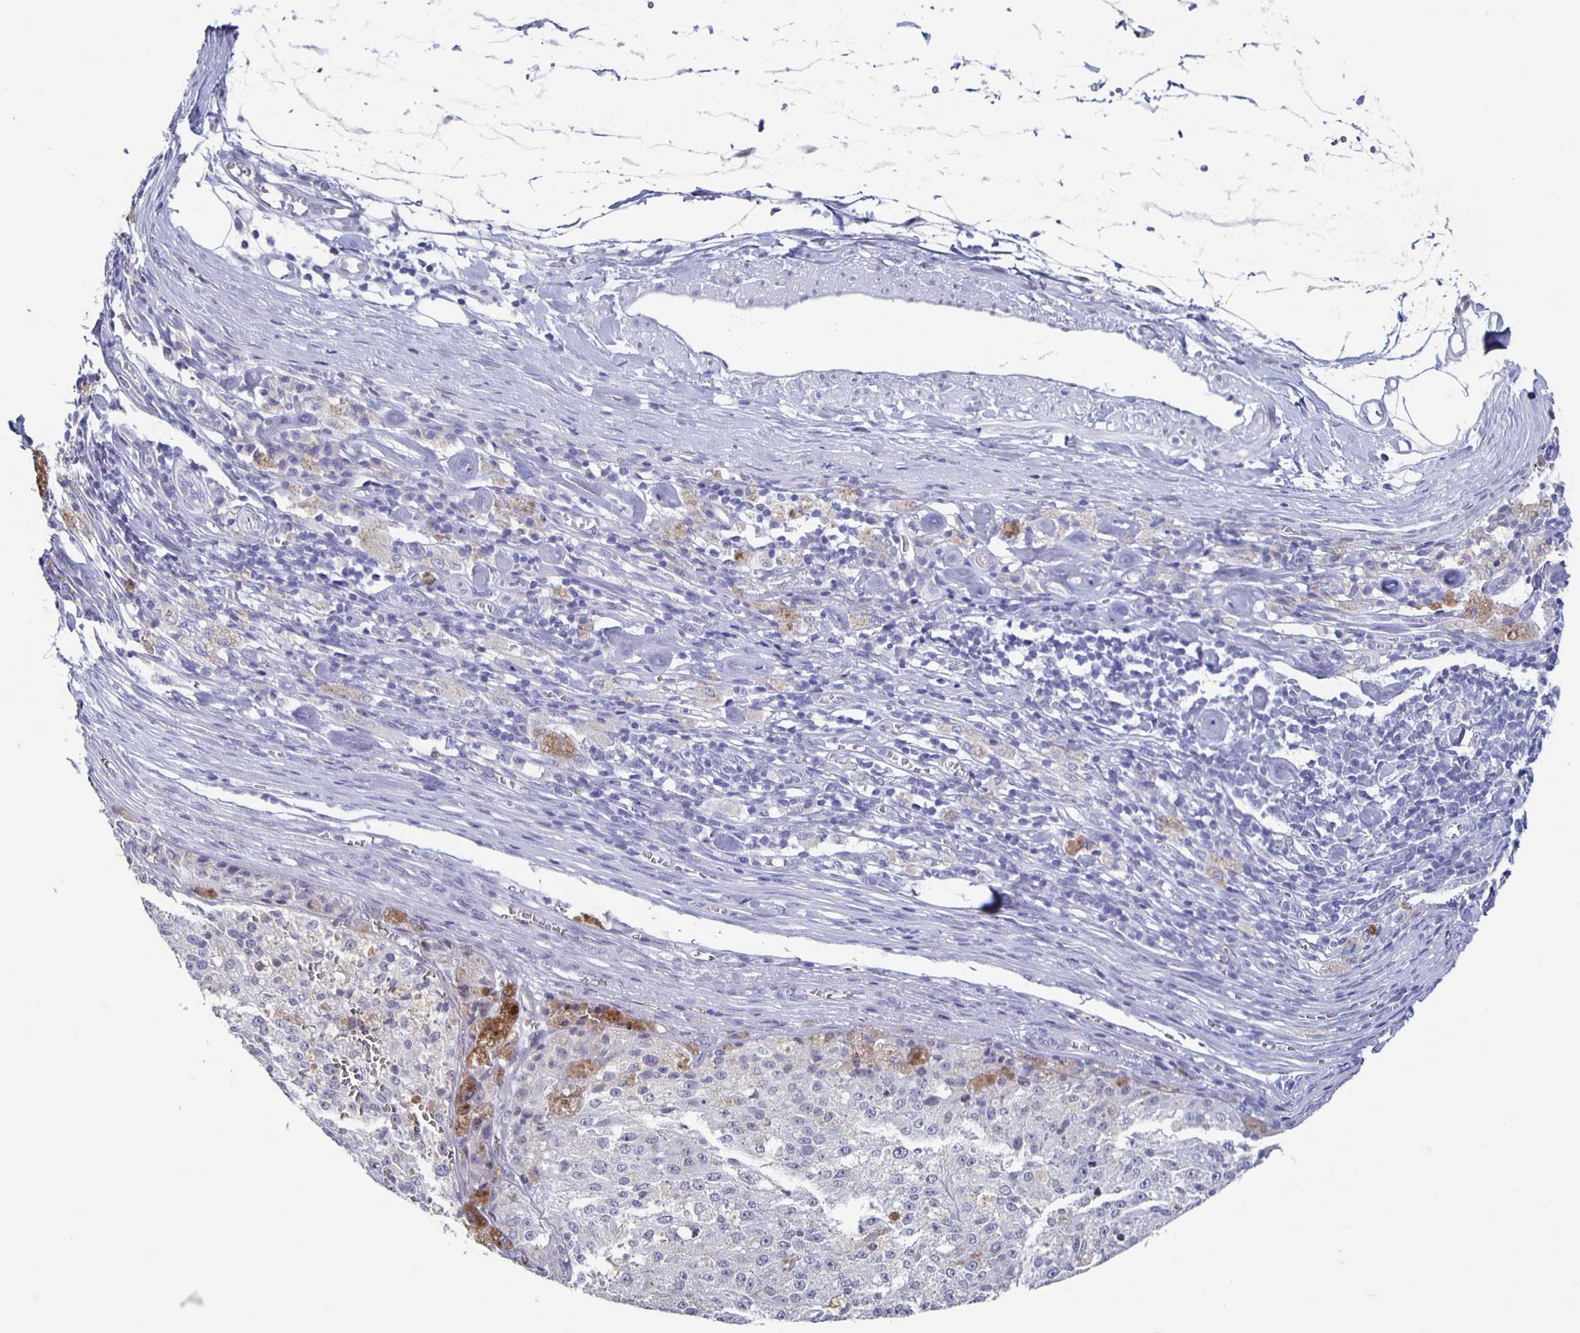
{"staining": {"intensity": "negative", "quantity": "none", "location": "none"}, "tissue": "melanoma", "cell_type": "Tumor cells", "image_type": "cancer", "snomed": [{"axis": "morphology", "description": "Malignant melanoma, Metastatic site"}, {"axis": "topography", "description": "Lymph node"}], "caption": "Tumor cells show no significant protein expression in melanoma.", "gene": "CCDC17", "patient": {"sex": "female", "age": 64}}